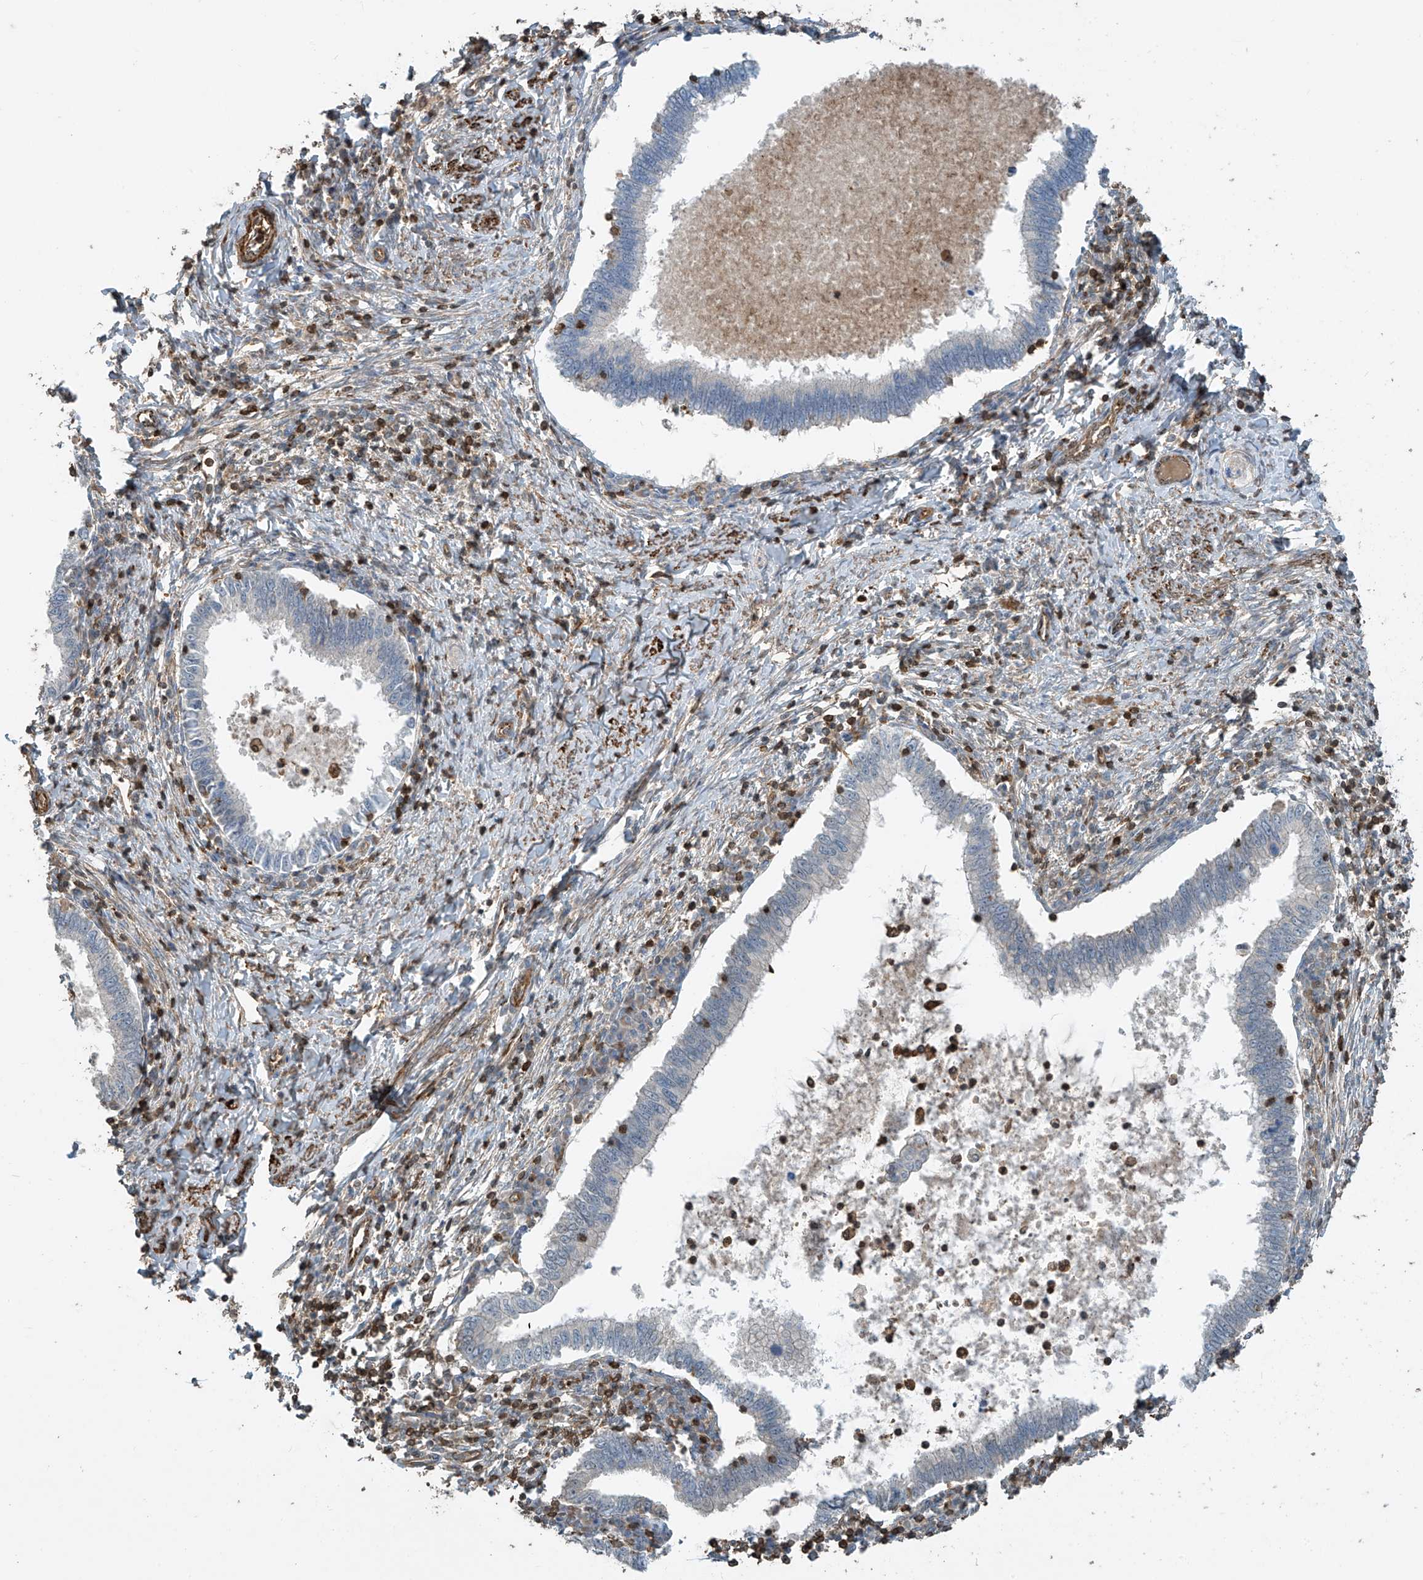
{"staining": {"intensity": "negative", "quantity": "none", "location": "none"}, "tissue": "cervical cancer", "cell_type": "Tumor cells", "image_type": "cancer", "snomed": [{"axis": "morphology", "description": "Adenocarcinoma, NOS"}, {"axis": "topography", "description": "Cervix"}], "caption": "IHC of human adenocarcinoma (cervical) demonstrates no expression in tumor cells. The staining was performed using DAB (3,3'-diaminobenzidine) to visualize the protein expression in brown, while the nuclei were stained in blue with hematoxylin (Magnification: 20x).", "gene": "SH3BGRL3", "patient": {"sex": "female", "age": 36}}